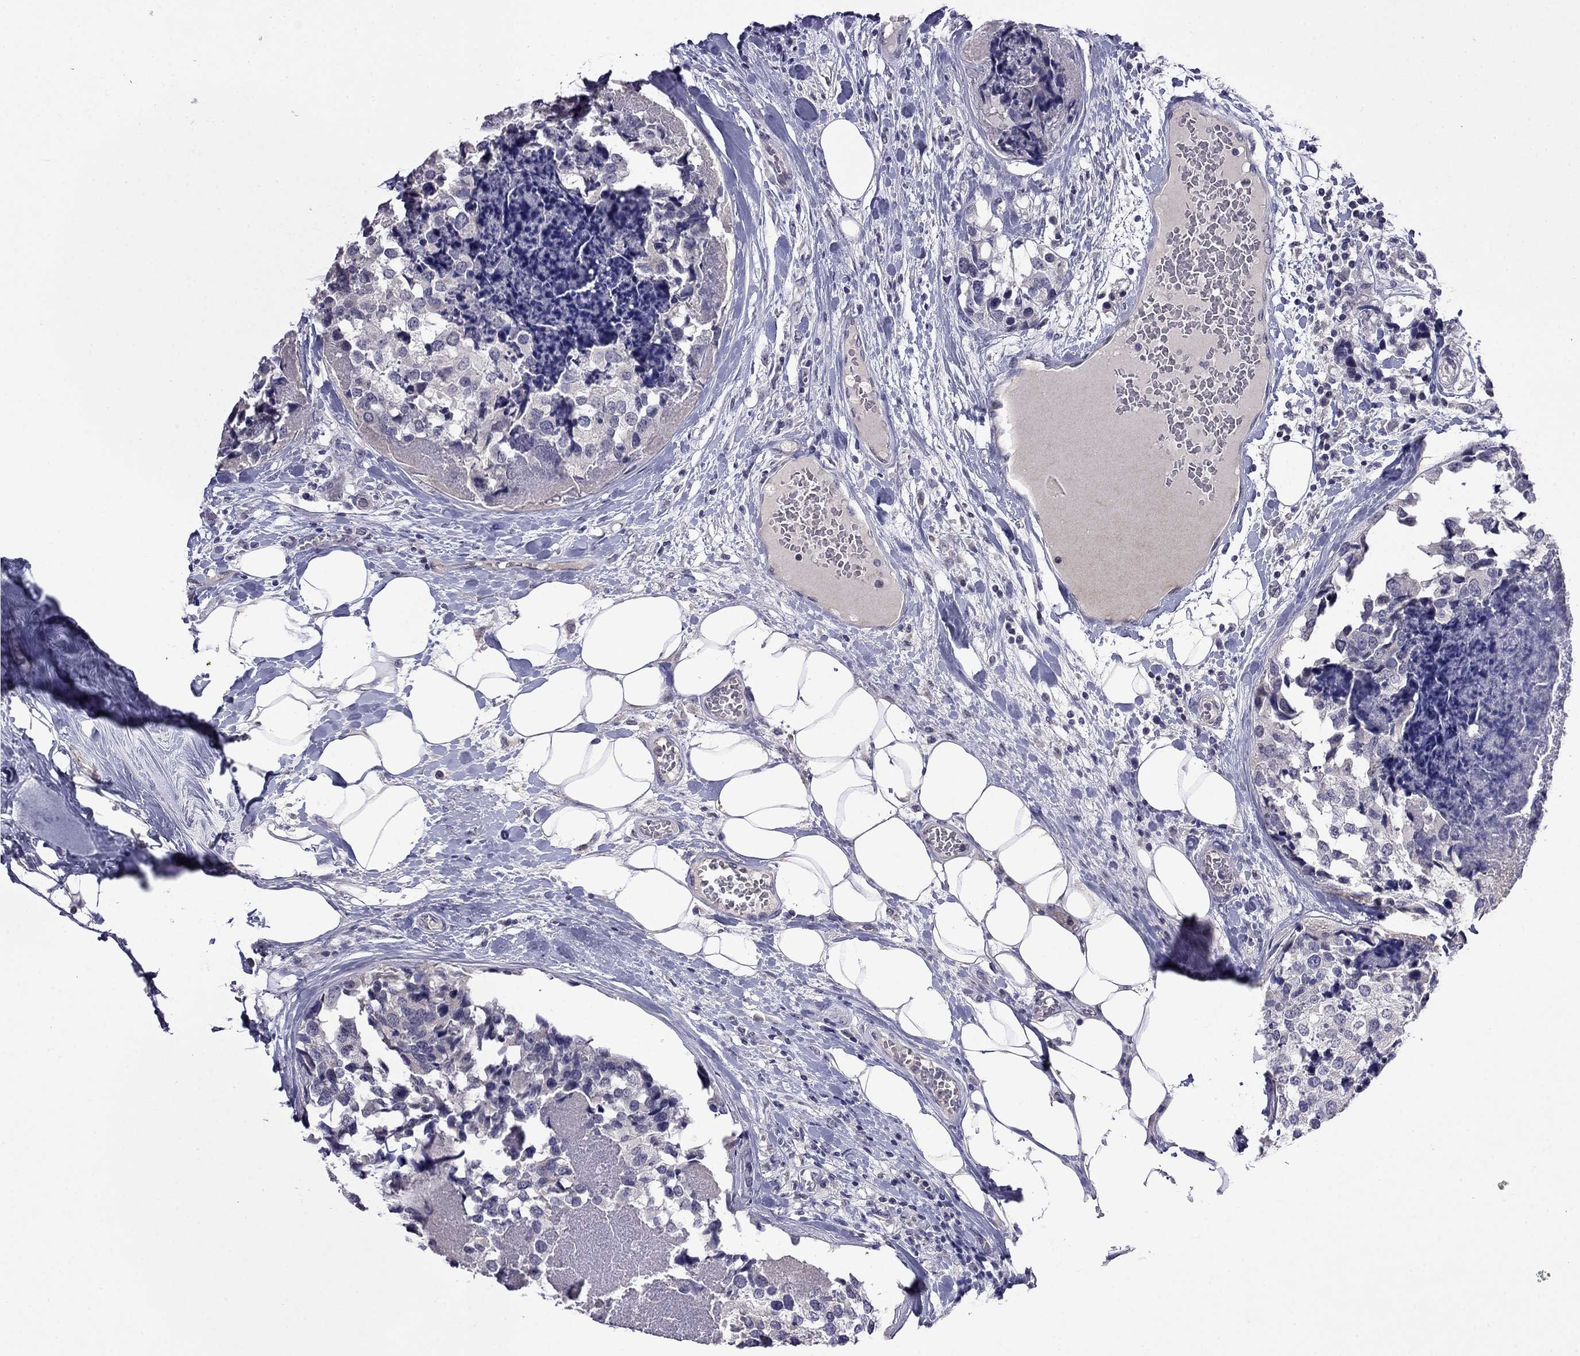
{"staining": {"intensity": "negative", "quantity": "none", "location": "none"}, "tissue": "breast cancer", "cell_type": "Tumor cells", "image_type": "cancer", "snomed": [{"axis": "morphology", "description": "Lobular carcinoma"}, {"axis": "topography", "description": "Breast"}], "caption": "Immunohistochemistry (IHC) photomicrograph of breast cancer (lobular carcinoma) stained for a protein (brown), which displays no positivity in tumor cells. The staining is performed using DAB brown chromogen with nuclei counter-stained in using hematoxylin.", "gene": "STAR", "patient": {"sex": "female", "age": 59}}